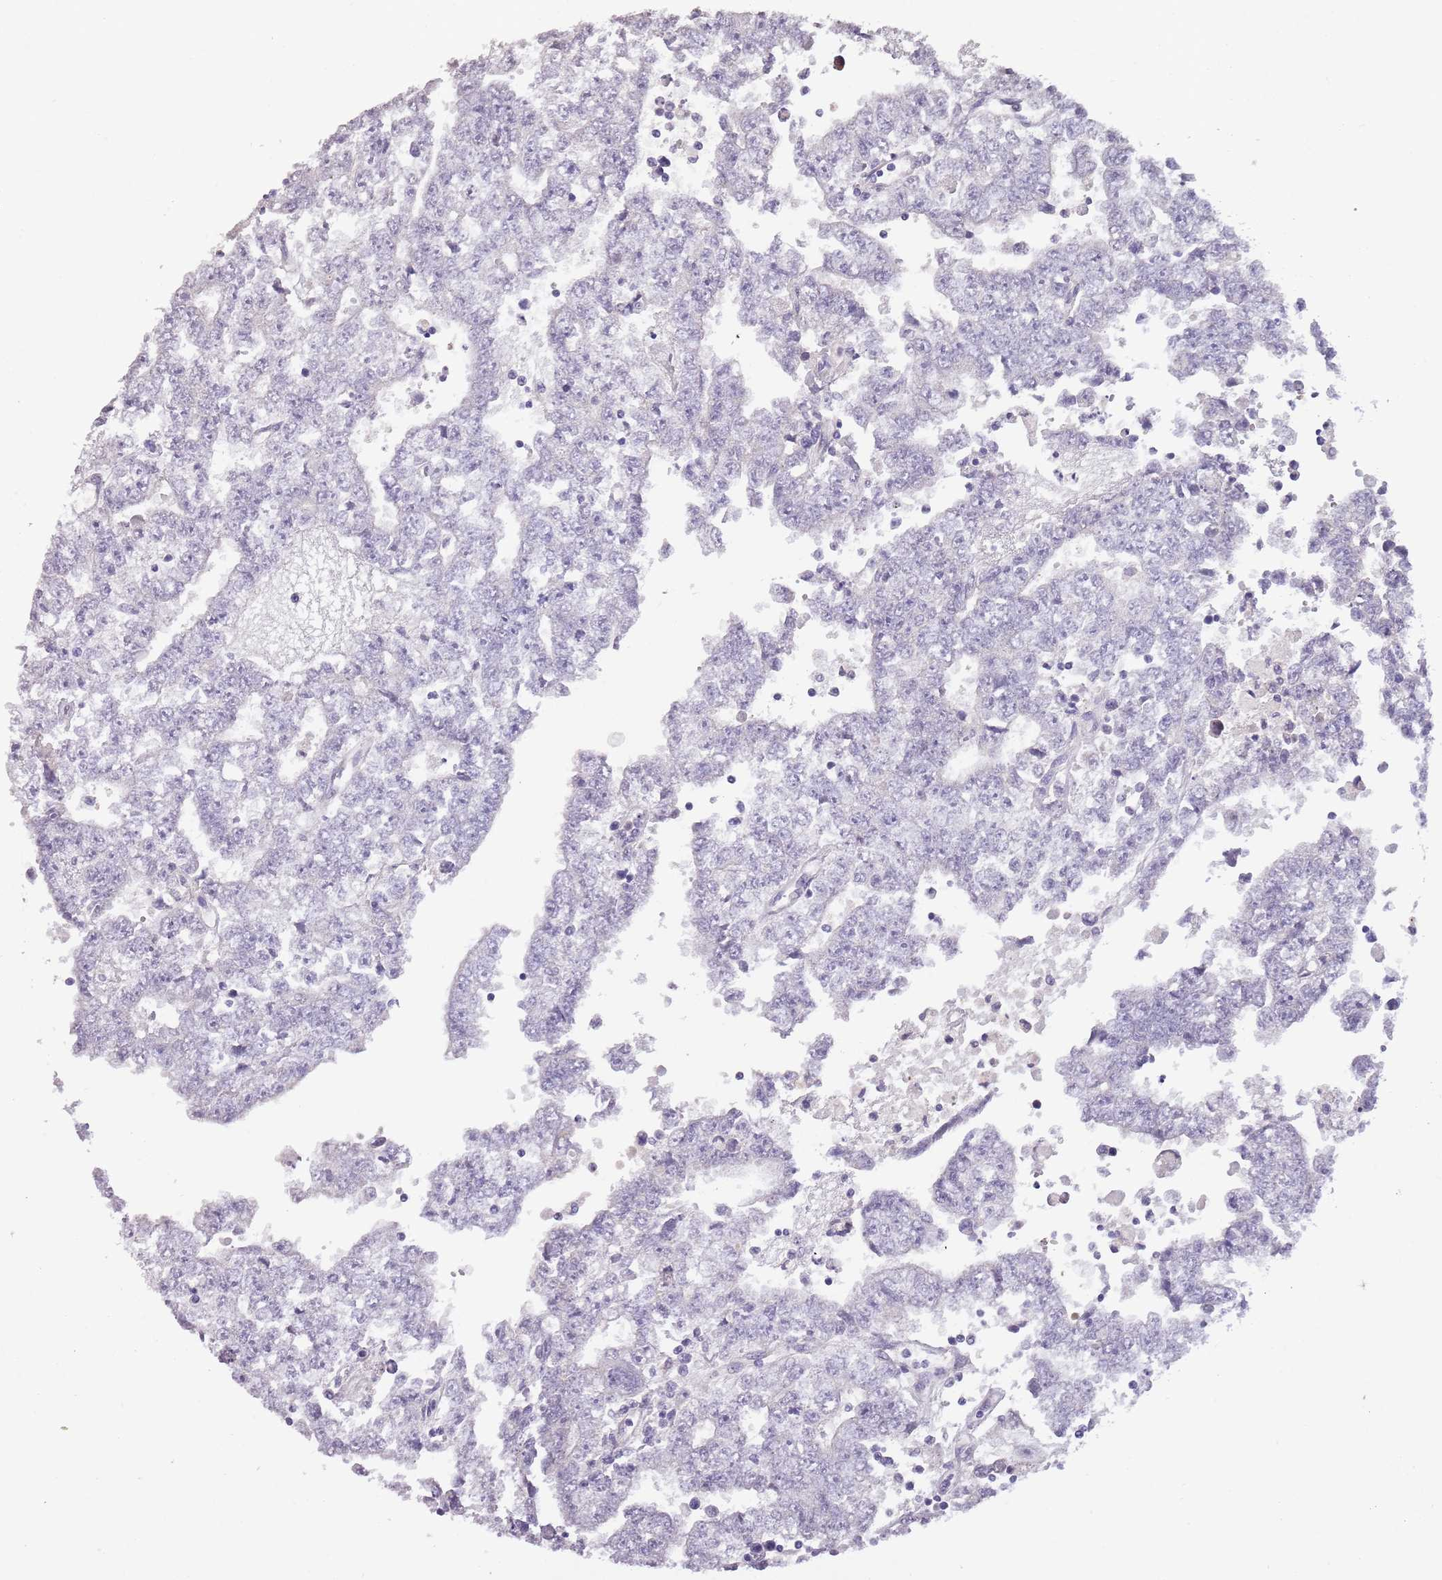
{"staining": {"intensity": "negative", "quantity": "none", "location": "none"}, "tissue": "testis cancer", "cell_type": "Tumor cells", "image_type": "cancer", "snomed": [{"axis": "morphology", "description": "Carcinoma, Embryonal, NOS"}, {"axis": "topography", "description": "Testis"}], "caption": "This is a photomicrograph of immunohistochemistry staining of embryonal carcinoma (testis), which shows no positivity in tumor cells. The staining is performed using DAB brown chromogen with nuclei counter-stained in using hematoxylin.", "gene": "ZNF658", "patient": {"sex": "male", "age": 25}}